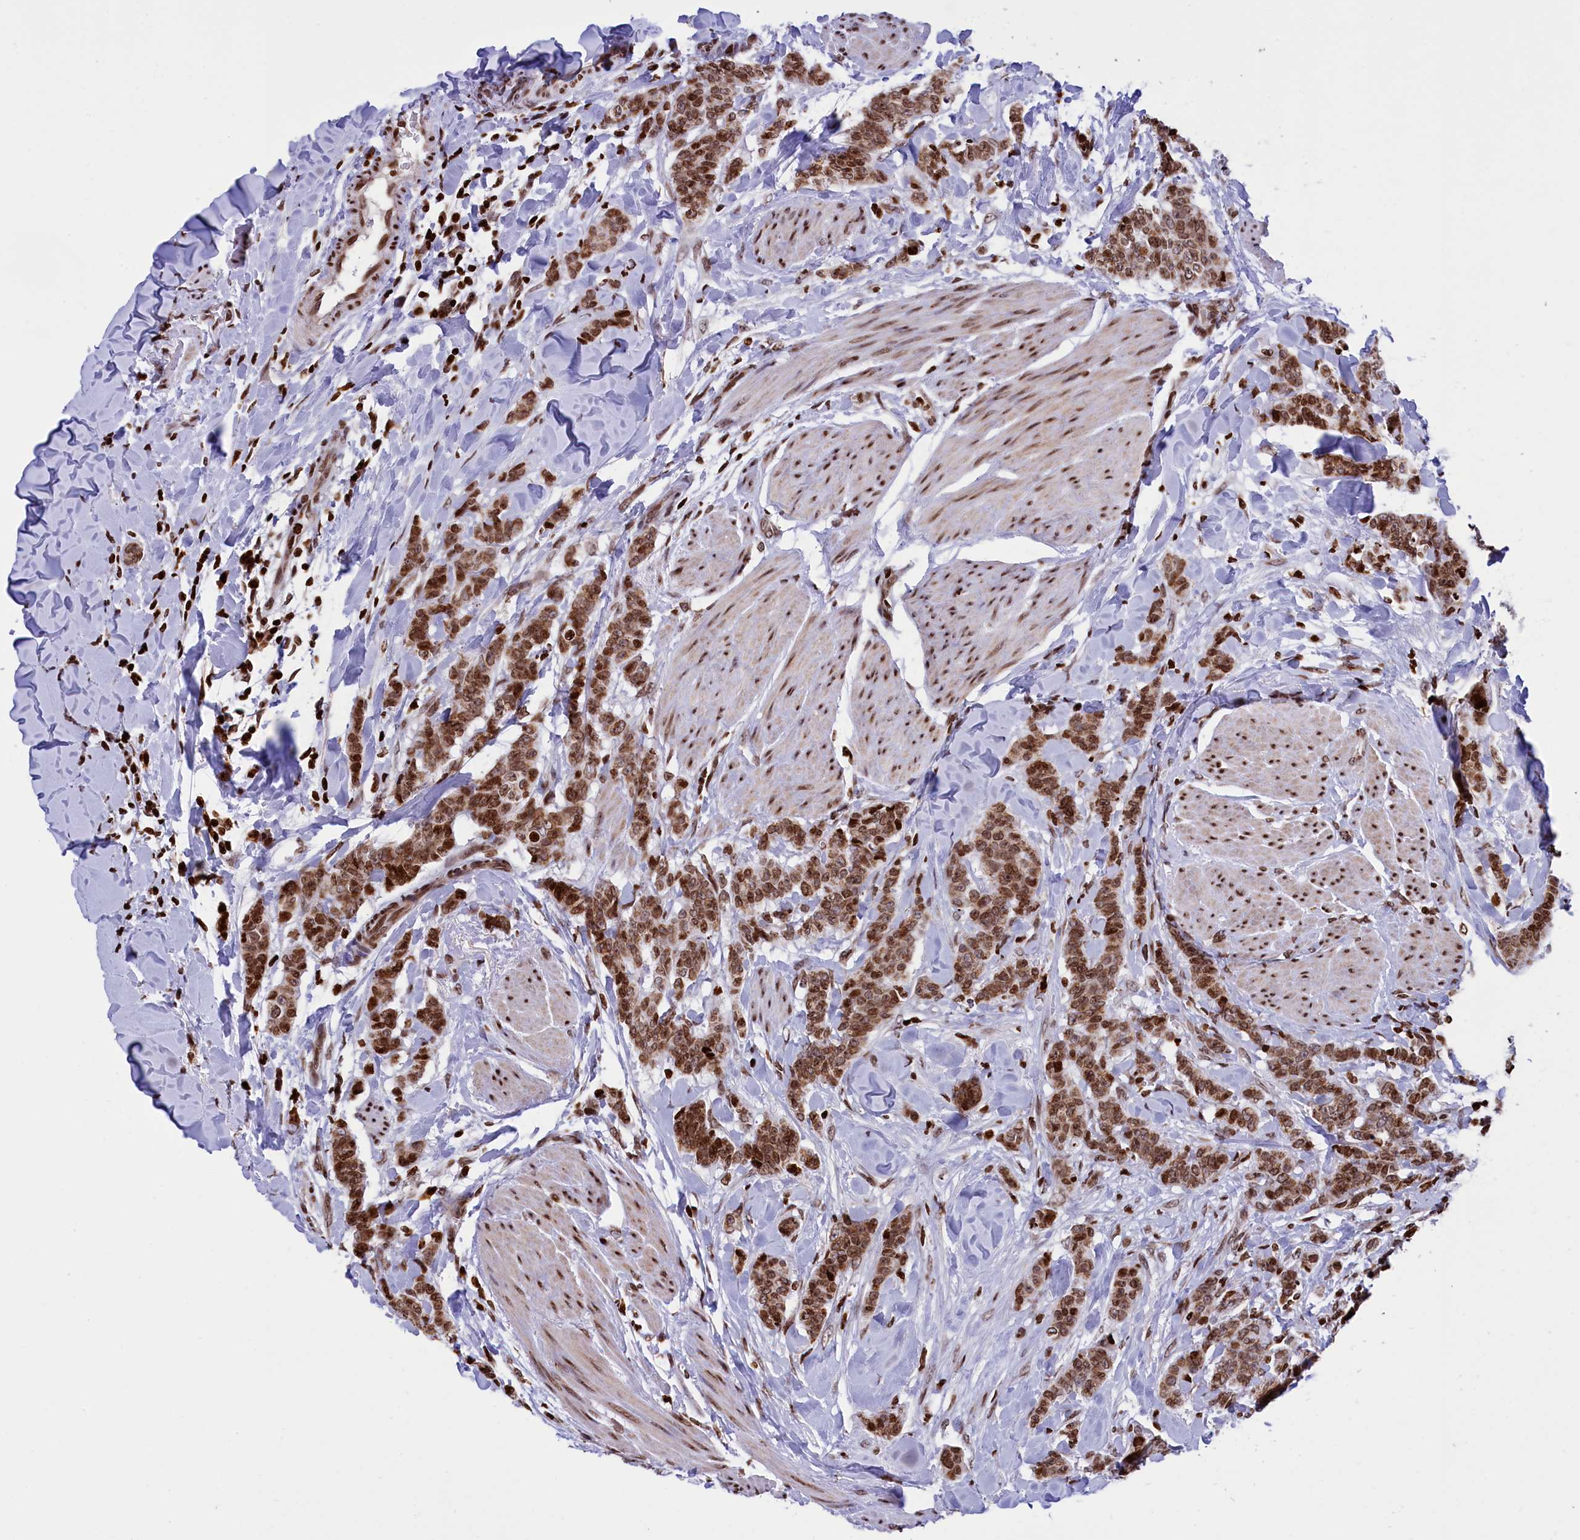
{"staining": {"intensity": "moderate", "quantity": ">75%", "location": "cytoplasmic/membranous,nuclear"}, "tissue": "breast cancer", "cell_type": "Tumor cells", "image_type": "cancer", "snomed": [{"axis": "morphology", "description": "Duct carcinoma"}, {"axis": "topography", "description": "Breast"}], "caption": "Immunohistochemical staining of human breast cancer (infiltrating ductal carcinoma) exhibits medium levels of moderate cytoplasmic/membranous and nuclear protein positivity in approximately >75% of tumor cells. The staining is performed using DAB (3,3'-diaminobenzidine) brown chromogen to label protein expression. The nuclei are counter-stained blue using hematoxylin.", "gene": "TIMM29", "patient": {"sex": "female", "age": 40}}